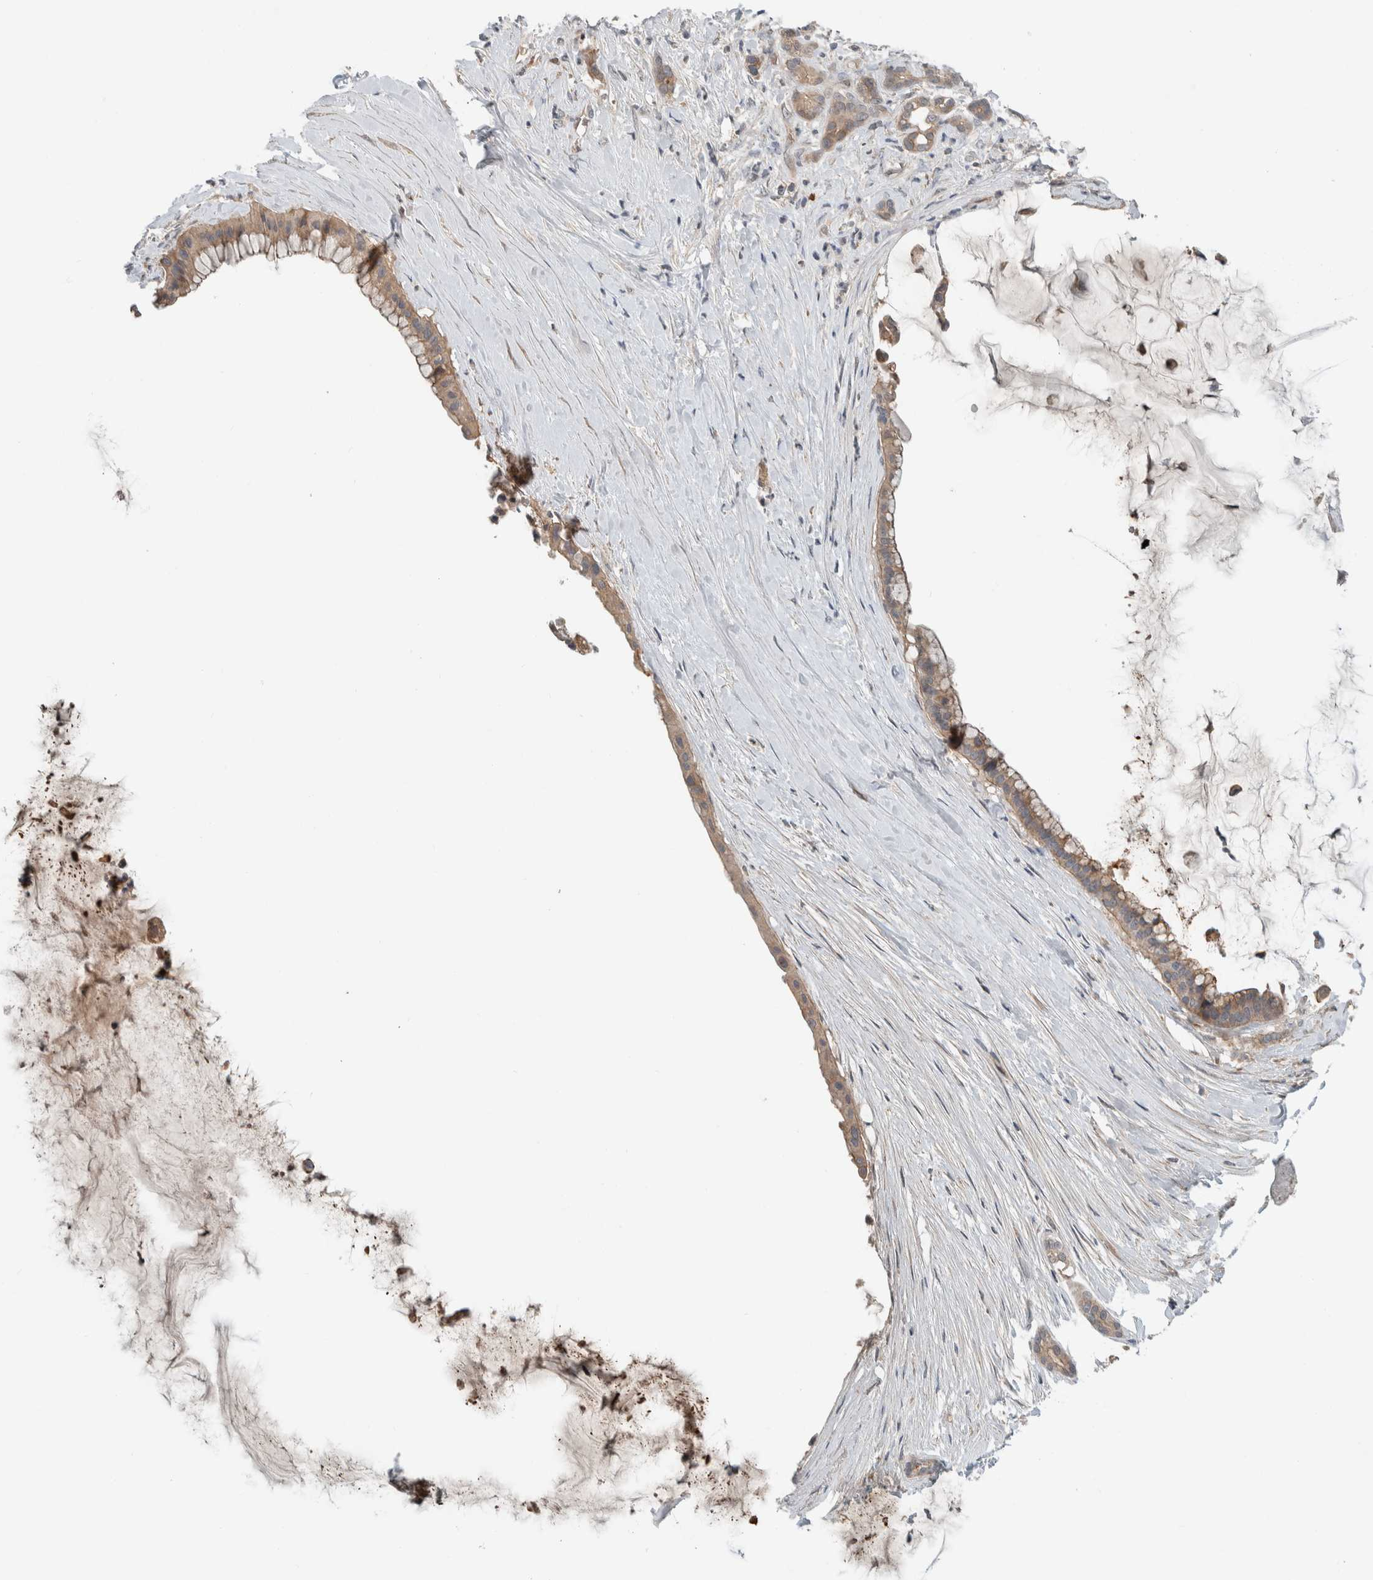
{"staining": {"intensity": "weak", "quantity": ">75%", "location": "cytoplasmic/membranous"}, "tissue": "pancreatic cancer", "cell_type": "Tumor cells", "image_type": "cancer", "snomed": [{"axis": "morphology", "description": "Adenocarcinoma, NOS"}, {"axis": "topography", "description": "Pancreas"}], "caption": "Protein analysis of adenocarcinoma (pancreatic) tissue shows weak cytoplasmic/membranous staining in about >75% of tumor cells. (brown staining indicates protein expression, while blue staining denotes nuclei).", "gene": "ARMC7", "patient": {"sex": "male", "age": 41}}